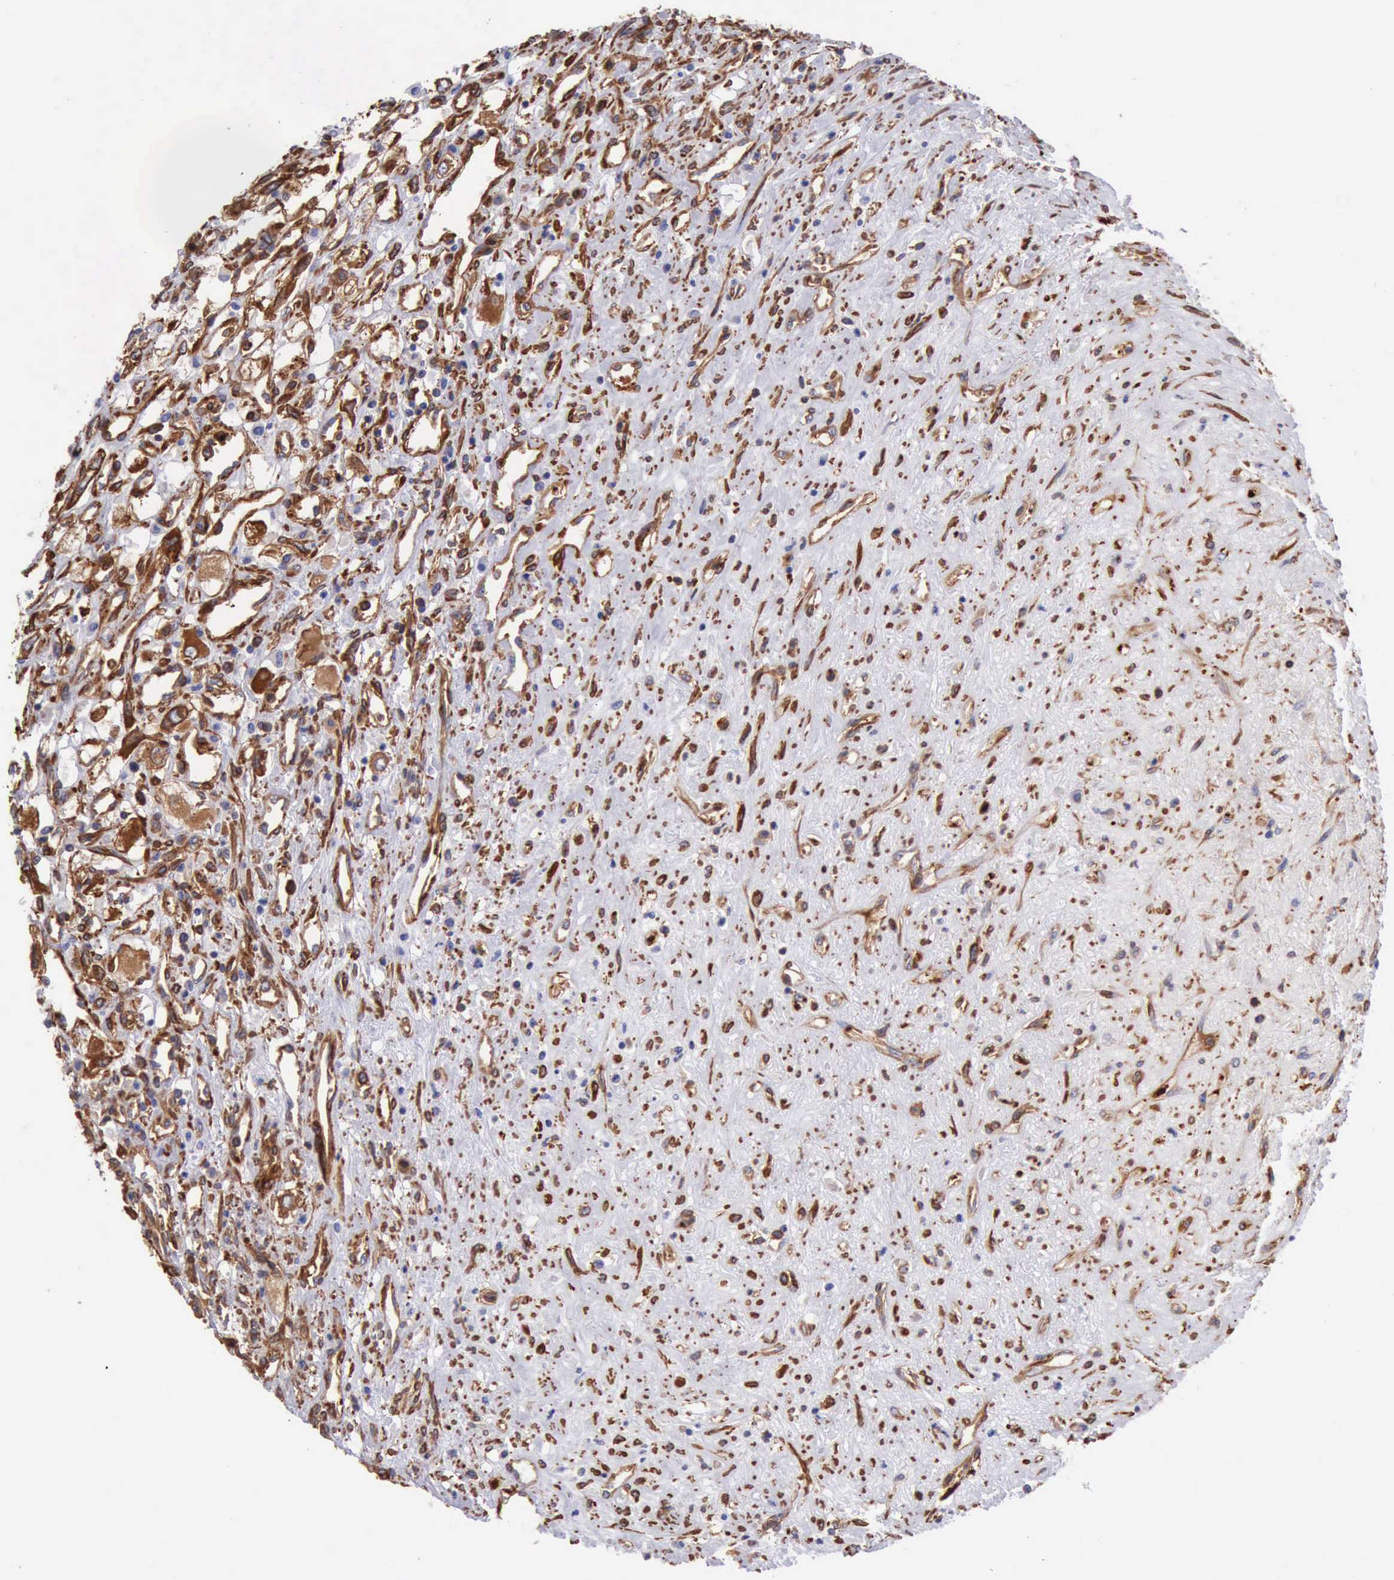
{"staining": {"intensity": "negative", "quantity": "none", "location": "none"}, "tissue": "renal cancer", "cell_type": "Tumor cells", "image_type": "cancer", "snomed": [{"axis": "morphology", "description": "Adenocarcinoma, NOS"}, {"axis": "topography", "description": "Kidney"}], "caption": "IHC image of renal adenocarcinoma stained for a protein (brown), which exhibits no positivity in tumor cells.", "gene": "FLNA", "patient": {"sex": "male", "age": 57}}